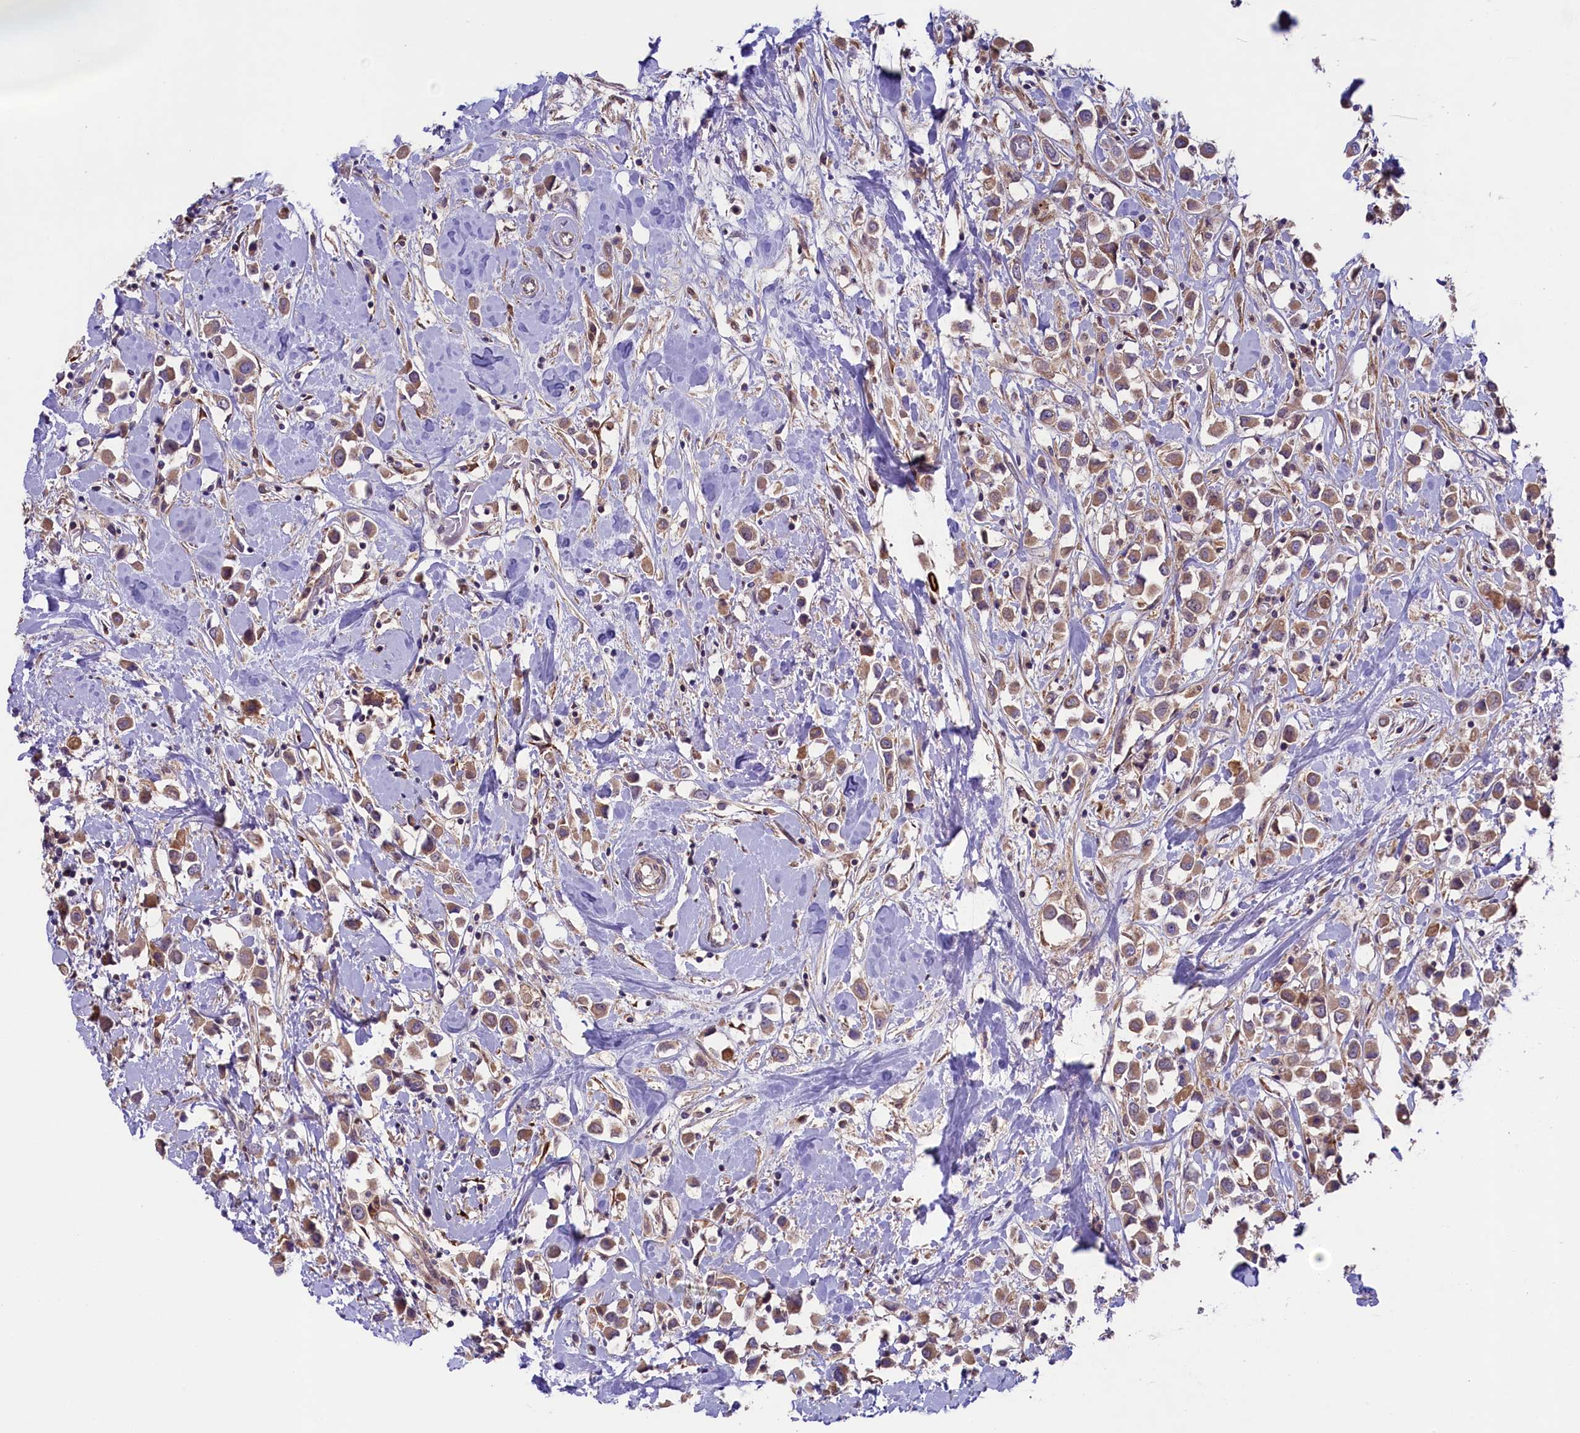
{"staining": {"intensity": "moderate", "quantity": ">75%", "location": "cytoplasmic/membranous"}, "tissue": "breast cancer", "cell_type": "Tumor cells", "image_type": "cancer", "snomed": [{"axis": "morphology", "description": "Duct carcinoma"}, {"axis": "topography", "description": "Breast"}], "caption": "IHC histopathology image of breast intraductal carcinoma stained for a protein (brown), which demonstrates medium levels of moderate cytoplasmic/membranous staining in approximately >75% of tumor cells.", "gene": "COG8", "patient": {"sex": "female", "age": 61}}